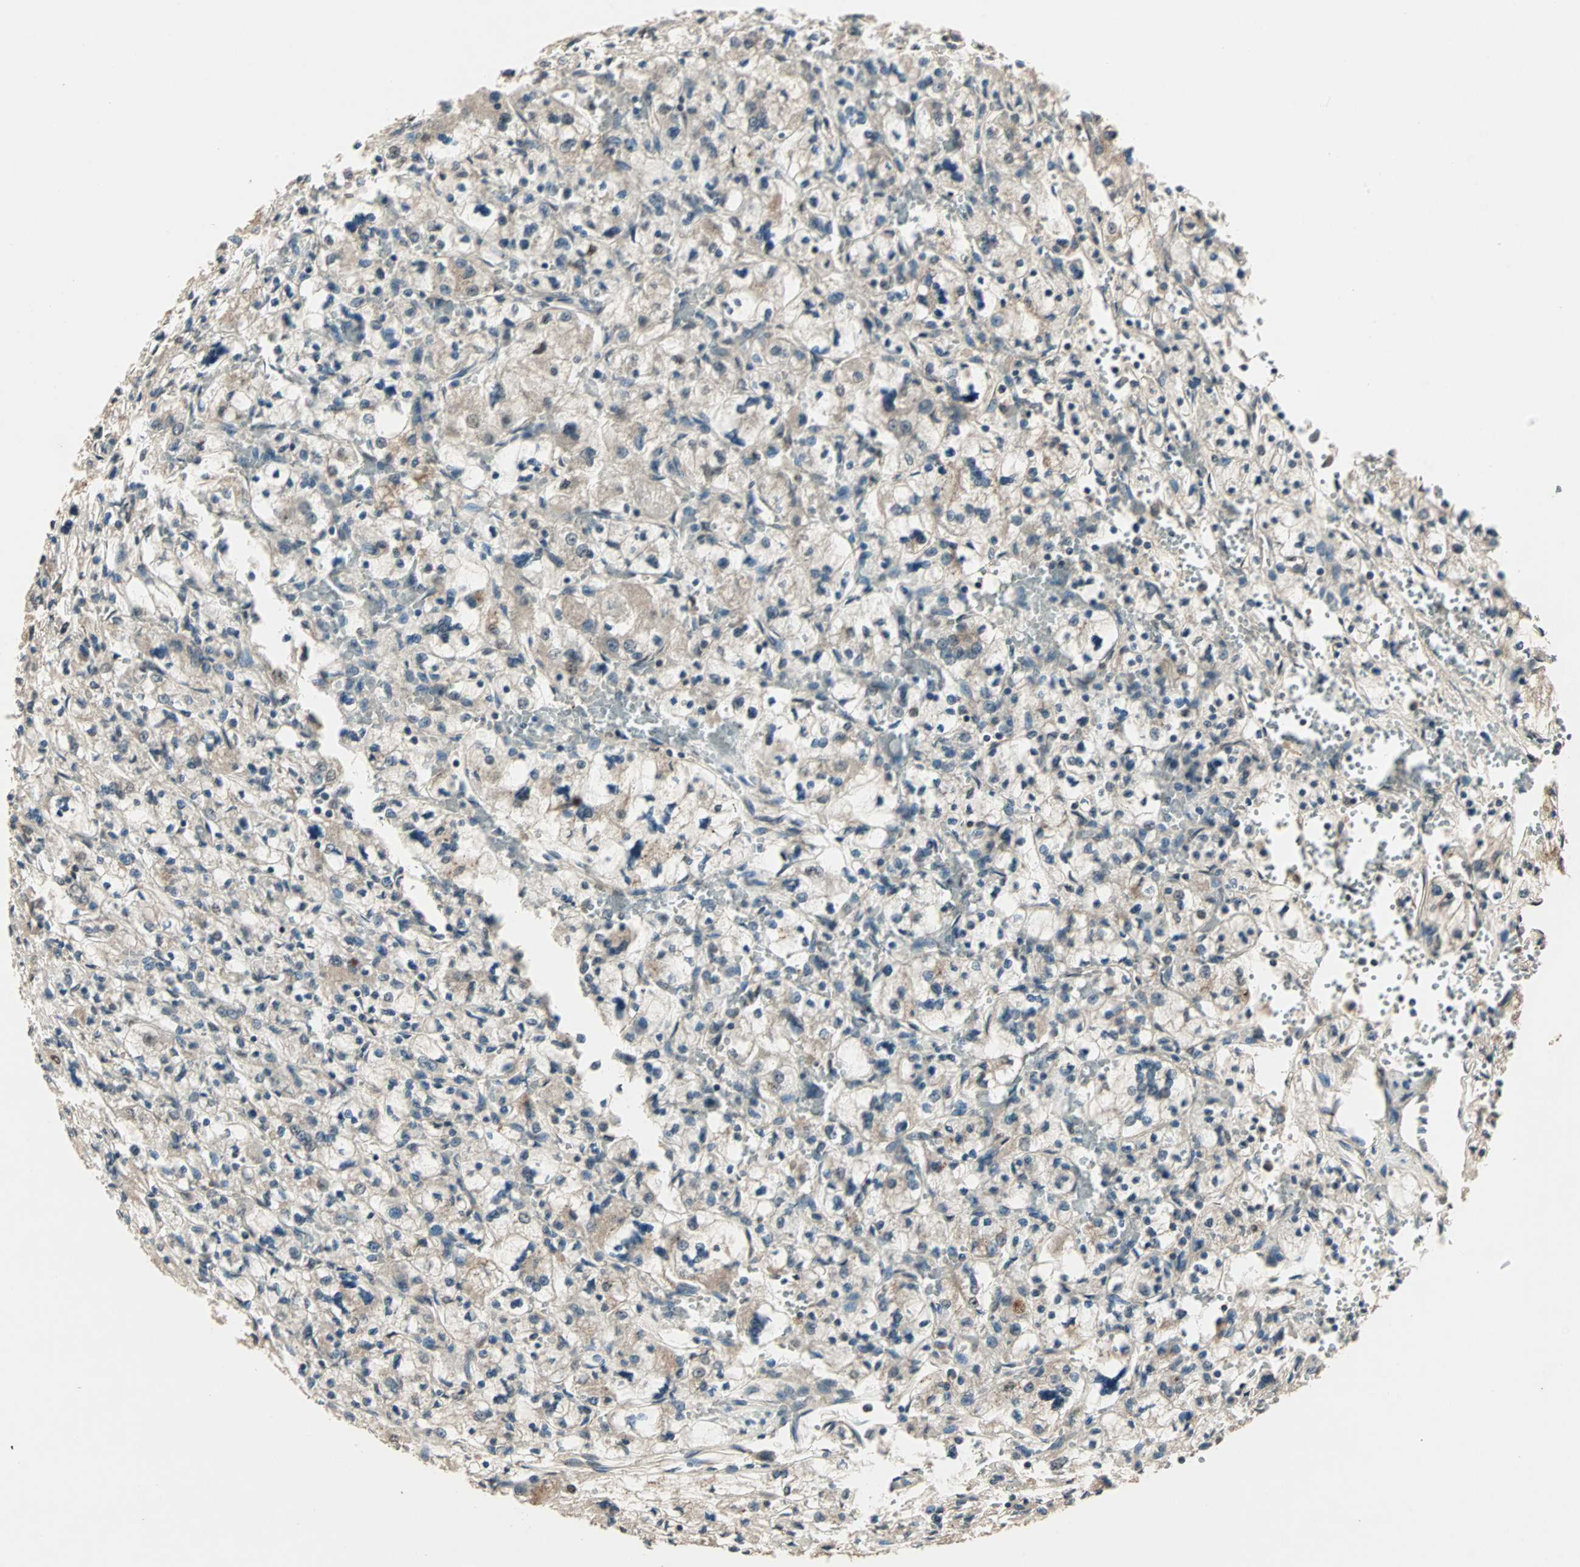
{"staining": {"intensity": "moderate", "quantity": "<25%", "location": "cytoplasmic/membranous"}, "tissue": "renal cancer", "cell_type": "Tumor cells", "image_type": "cancer", "snomed": [{"axis": "morphology", "description": "Adenocarcinoma, NOS"}, {"axis": "topography", "description": "Kidney"}], "caption": "IHC histopathology image of neoplastic tissue: human renal adenocarcinoma stained using IHC displays low levels of moderate protein expression localized specifically in the cytoplasmic/membranous of tumor cells, appearing as a cytoplasmic/membranous brown color.", "gene": "ZNF701", "patient": {"sex": "female", "age": 83}}